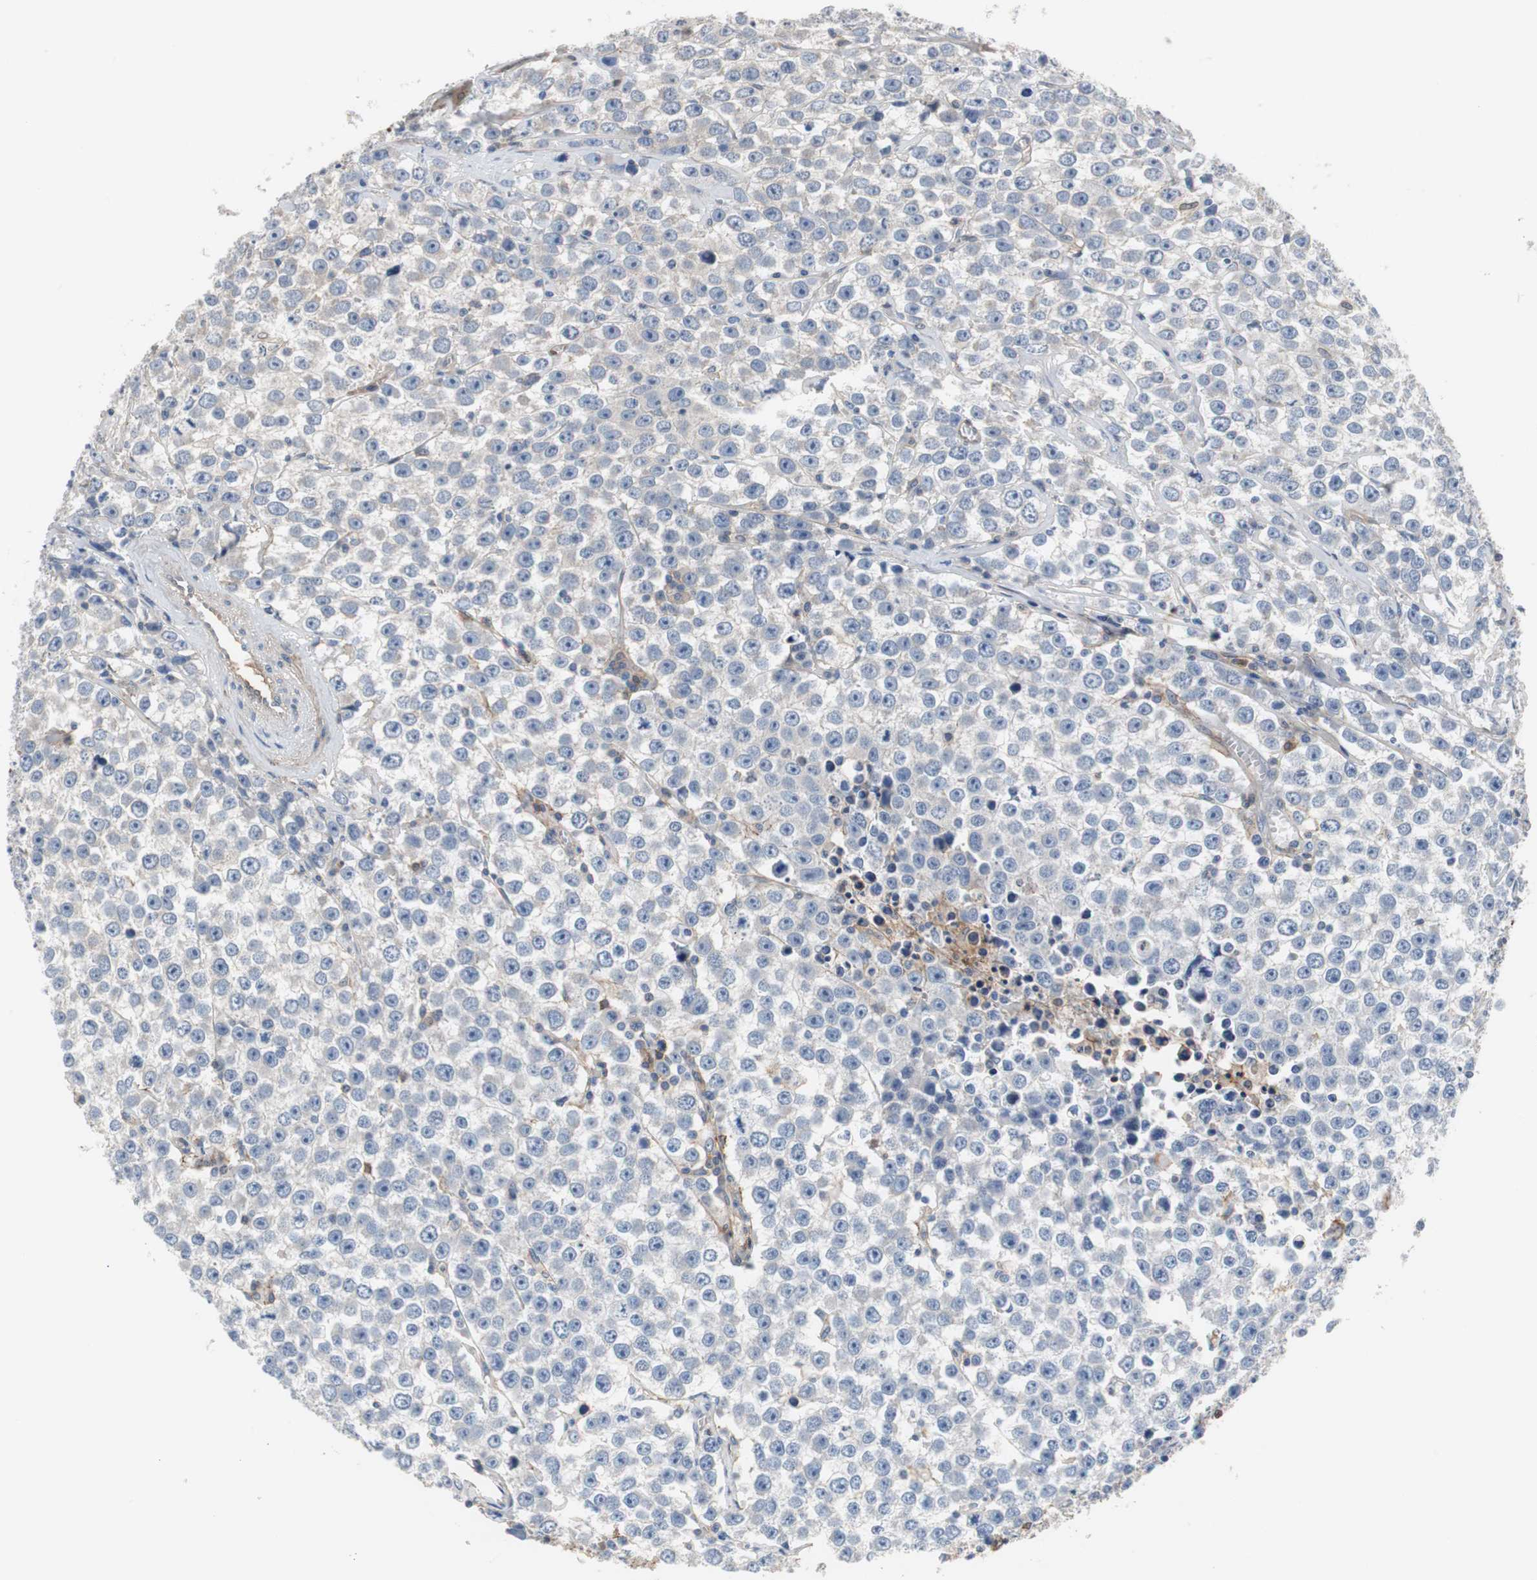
{"staining": {"intensity": "negative", "quantity": "none", "location": "none"}, "tissue": "testis cancer", "cell_type": "Tumor cells", "image_type": "cancer", "snomed": [{"axis": "morphology", "description": "Seminoma, NOS"}, {"axis": "morphology", "description": "Carcinoma, Embryonal, NOS"}, {"axis": "topography", "description": "Testis"}], "caption": "A high-resolution image shows immunohistochemistry (IHC) staining of testis seminoma, which exhibits no significant staining in tumor cells.", "gene": "ANXA4", "patient": {"sex": "male", "age": 52}}